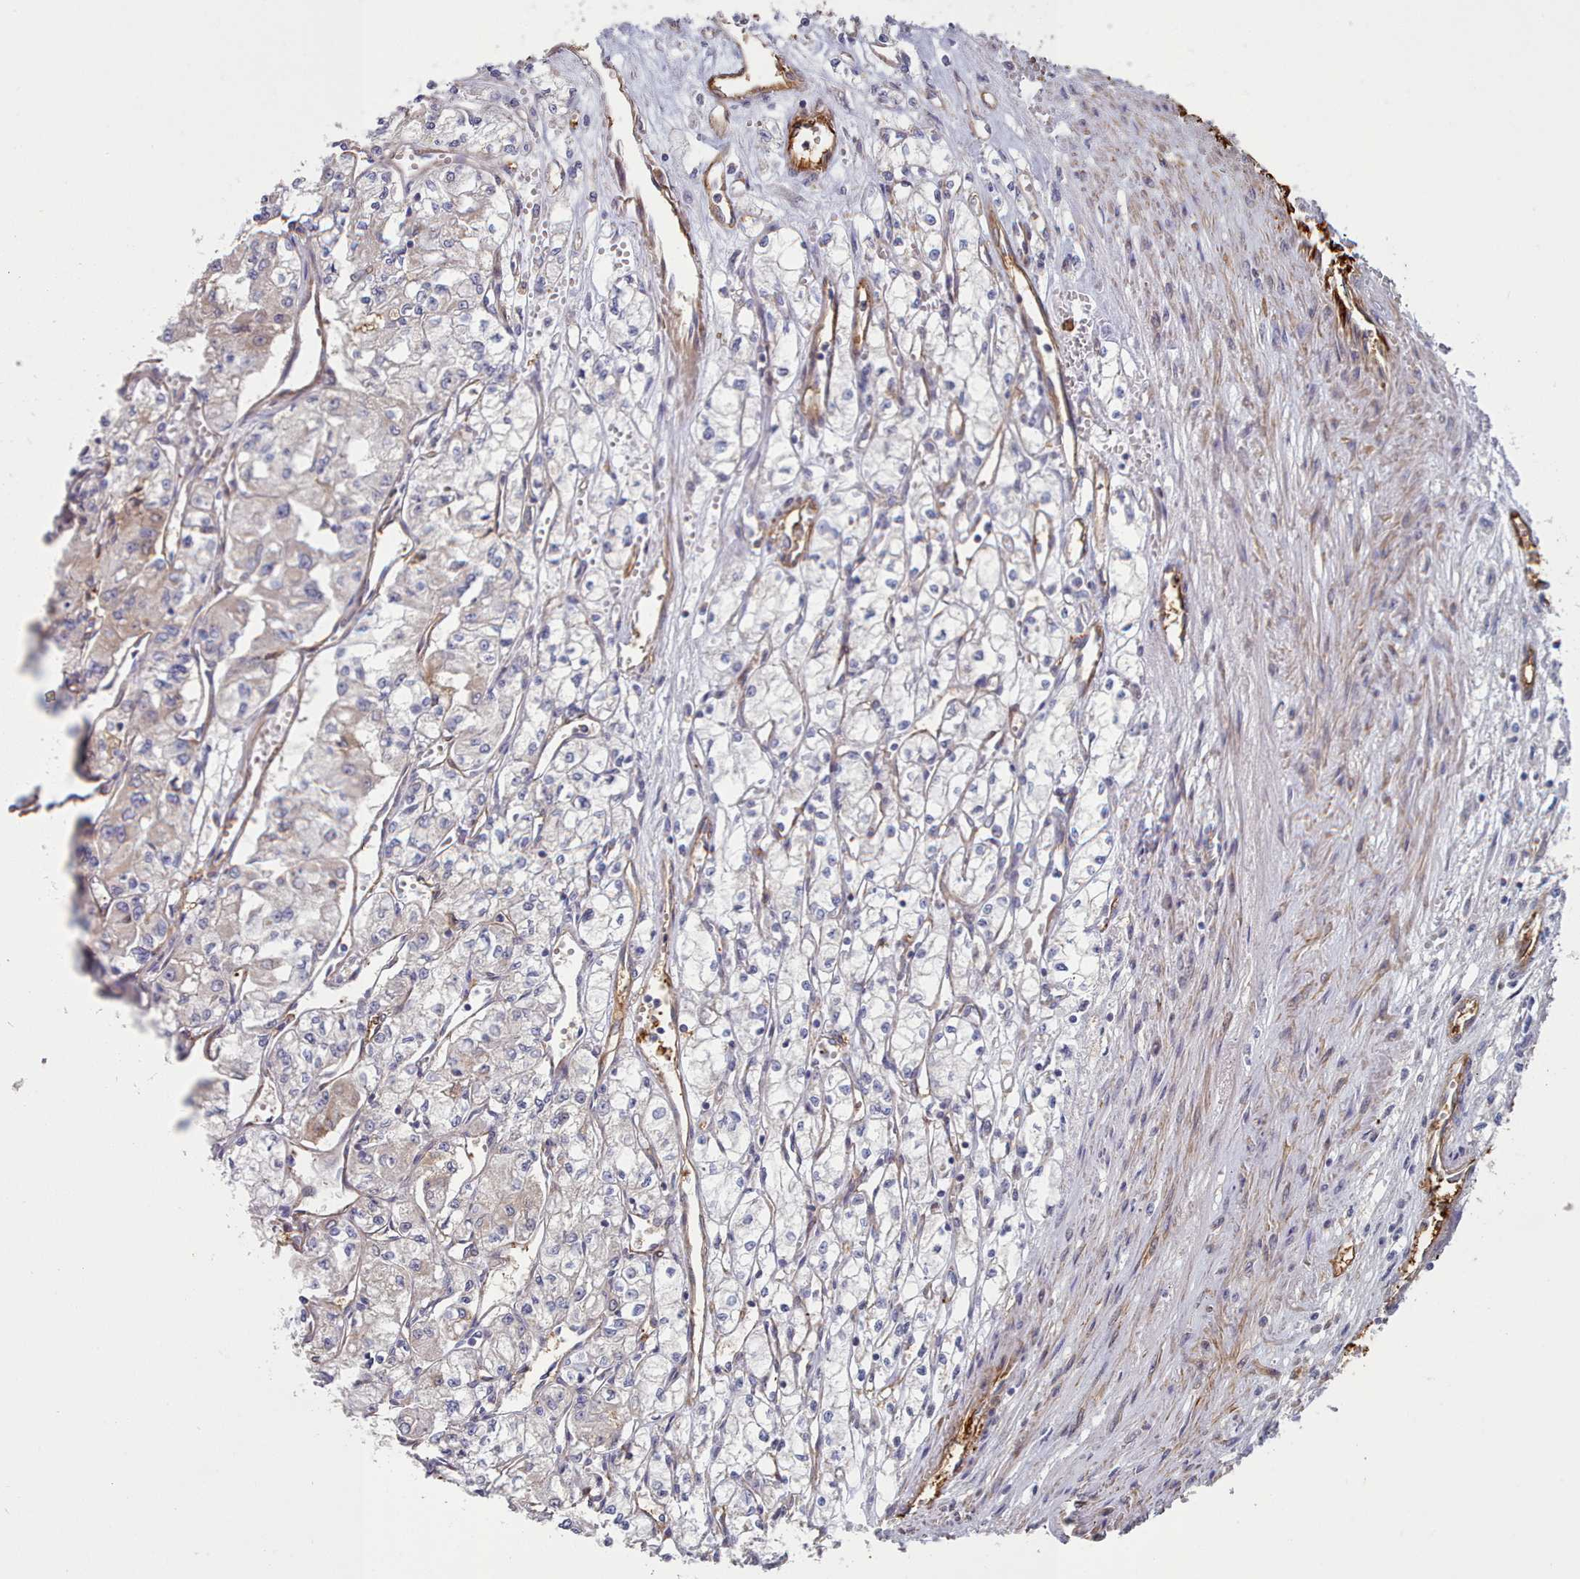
{"staining": {"intensity": "negative", "quantity": "none", "location": "none"}, "tissue": "renal cancer", "cell_type": "Tumor cells", "image_type": "cancer", "snomed": [{"axis": "morphology", "description": "Adenocarcinoma, NOS"}, {"axis": "topography", "description": "Kidney"}], "caption": "Renal cancer (adenocarcinoma) was stained to show a protein in brown. There is no significant positivity in tumor cells. (DAB immunohistochemistry visualized using brightfield microscopy, high magnification).", "gene": "G6PC1", "patient": {"sex": "male", "age": 59}}